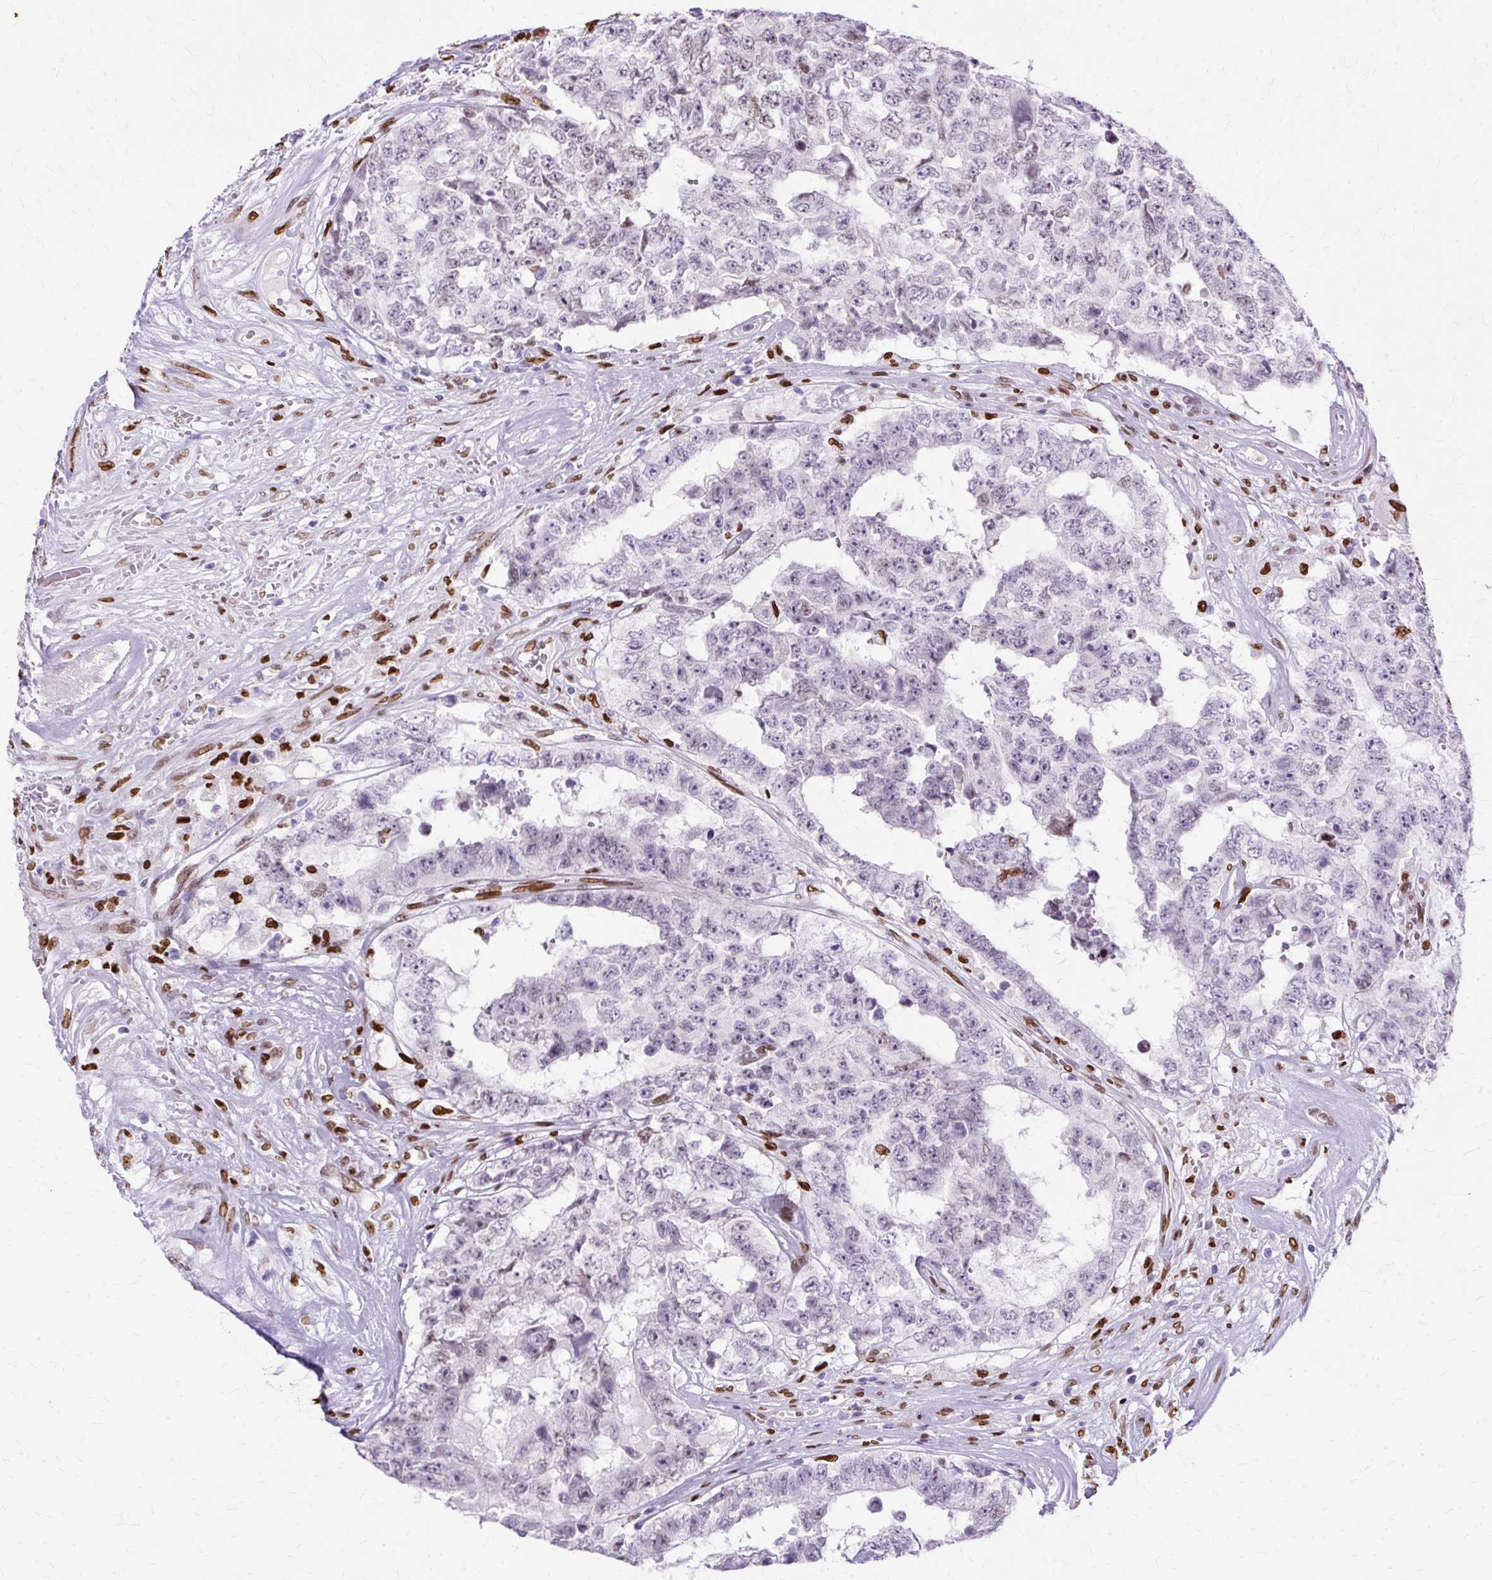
{"staining": {"intensity": "negative", "quantity": "none", "location": "none"}, "tissue": "testis cancer", "cell_type": "Tumor cells", "image_type": "cancer", "snomed": [{"axis": "morphology", "description": "Normal tissue, NOS"}, {"axis": "morphology", "description": "Carcinoma, Embryonal, NOS"}, {"axis": "topography", "description": "Testis"}, {"axis": "topography", "description": "Epididymis"}], "caption": "Tumor cells are negative for protein expression in human testis cancer. (Brightfield microscopy of DAB immunohistochemistry at high magnification).", "gene": "TMEM184C", "patient": {"sex": "male", "age": 25}}